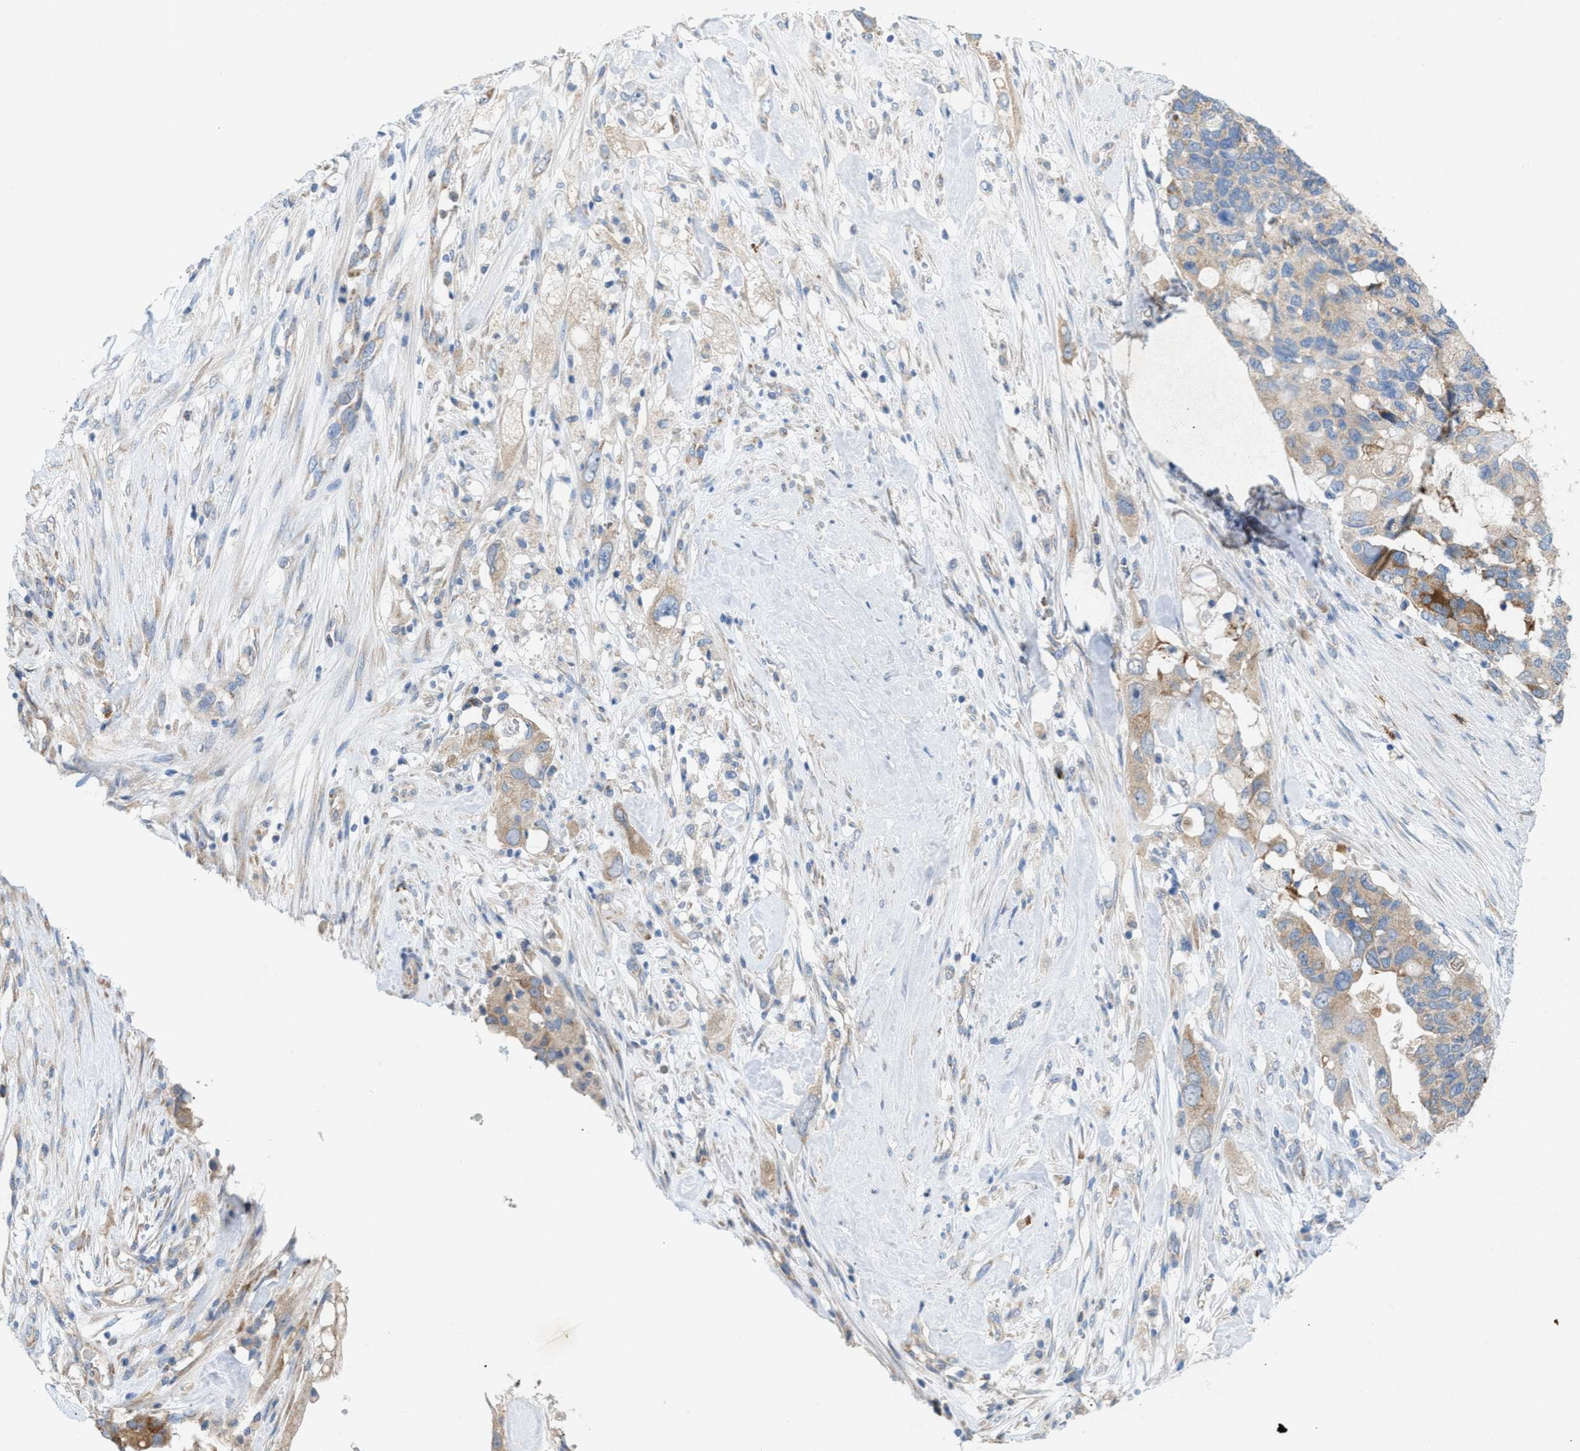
{"staining": {"intensity": "moderate", "quantity": "<25%", "location": "cytoplasmic/membranous"}, "tissue": "pancreatic cancer", "cell_type": "Tumor cells", "image_type": "cancer", "snomed": [{"axis": "morphology", "description": "Adenocarcinoma, NOS"}, {"axis": "topography", "description": "Pancreas"}], "caption": "A high-resolution micrograph shows immunohistochemistry staining of adenocarcinoma (pancreatic), which shows moderate cytoplasmic/membranous staining in about <25% of tumor cells.", "gene": "DYNC2I1", "patient": {"sex": "female", "age": 56}}